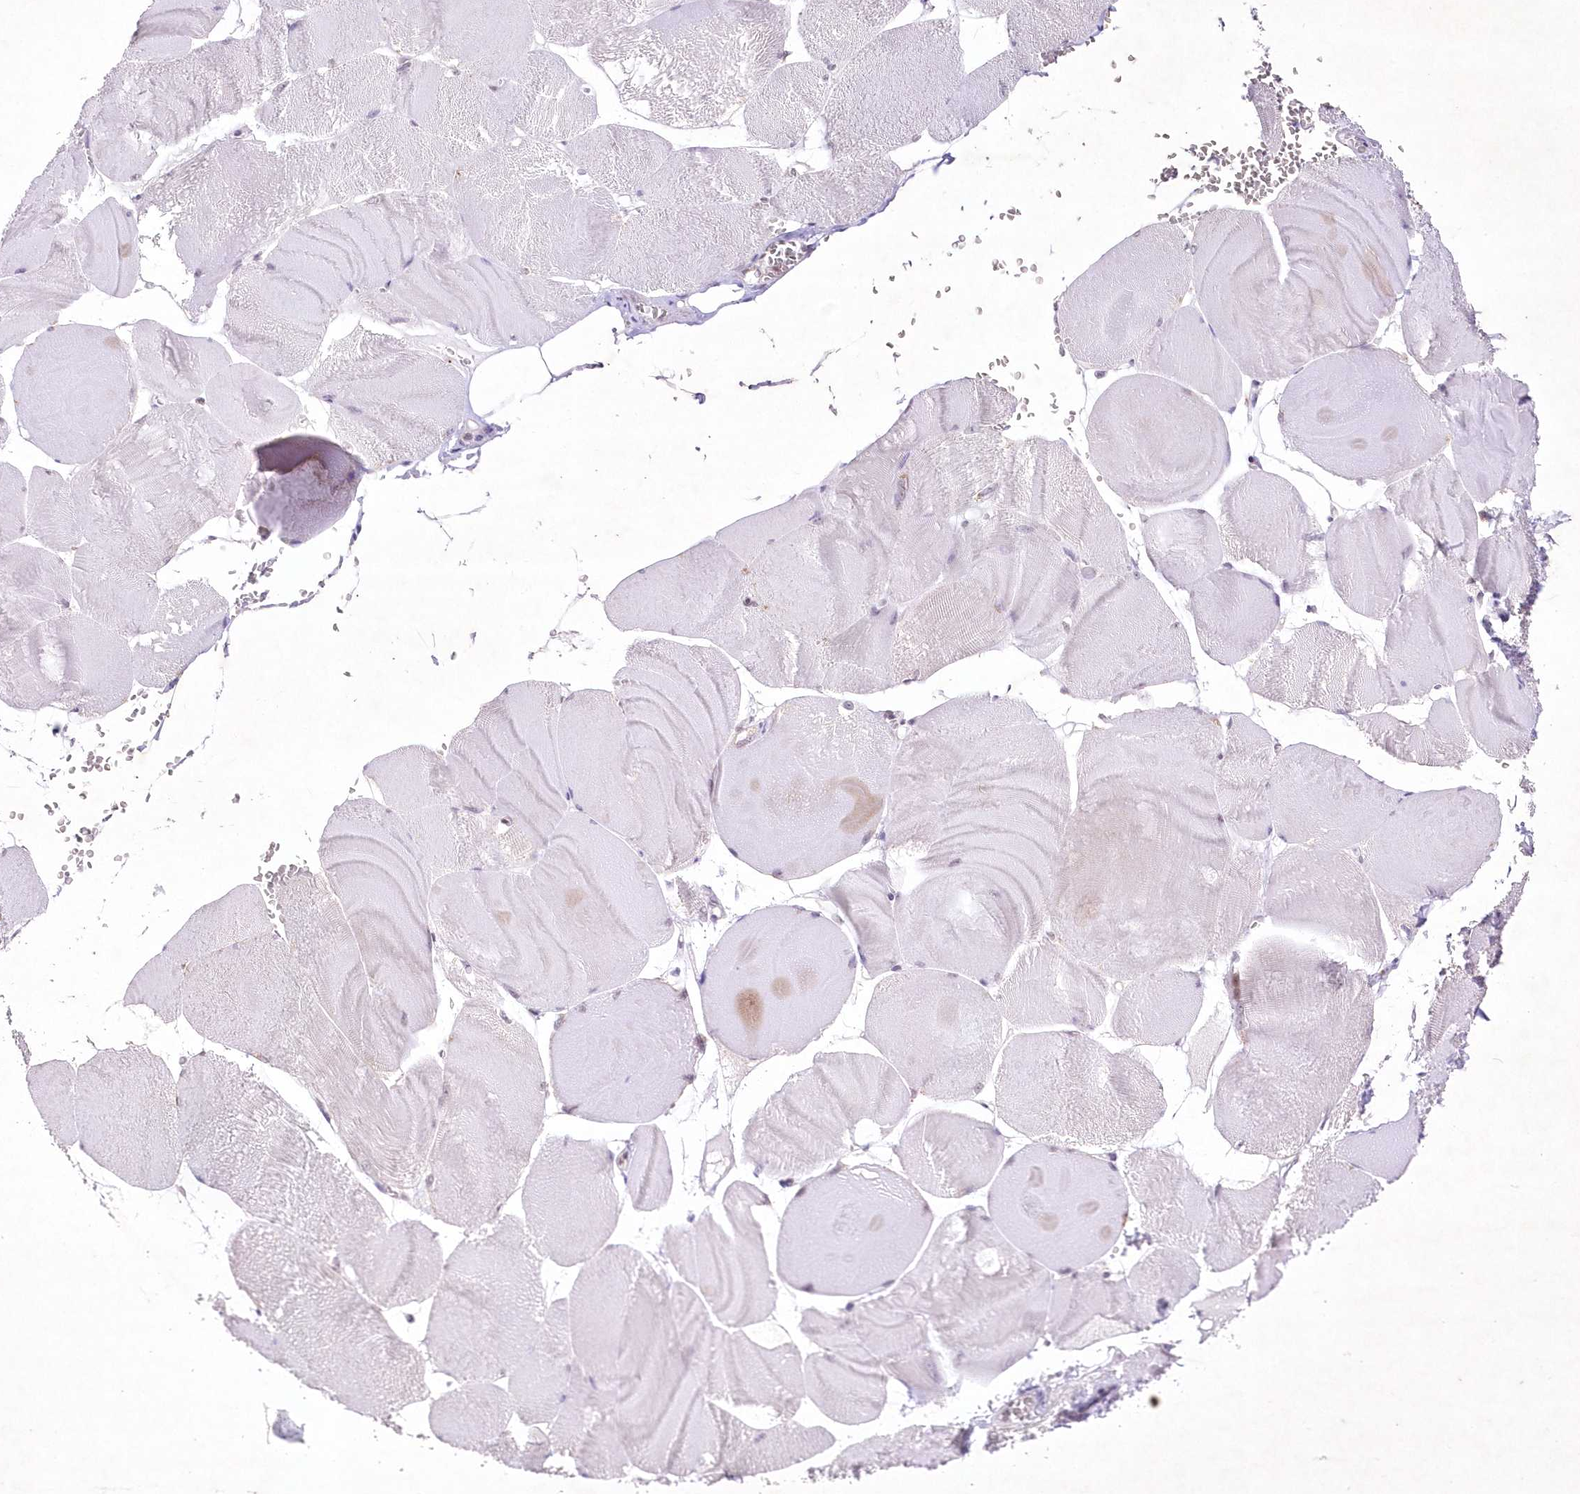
{"staining": {"intensity": "negative", "quantity": "none", "location": "none"}, "tissue": "skeletal muscle", "cell_type": "Myocytes", "image_type": "normal", "snomed": [{"axis": "morphology", "description": "Normal tissue, NOS"}, {"axis": "morphology", "description": "Basal cell carcinoma"}, {"axis": "topography", "description": "Skeletal muscle"}], "caption": "A photomicrograph of skeletal muscle stained for a protein displays no brown staining in myocytes. (DAB immunohistochemistry visualized using brightfield microscopy, high magnification).", "gene": "ENSG00000275740", "patient": {"sex": "female", "age": 64}}